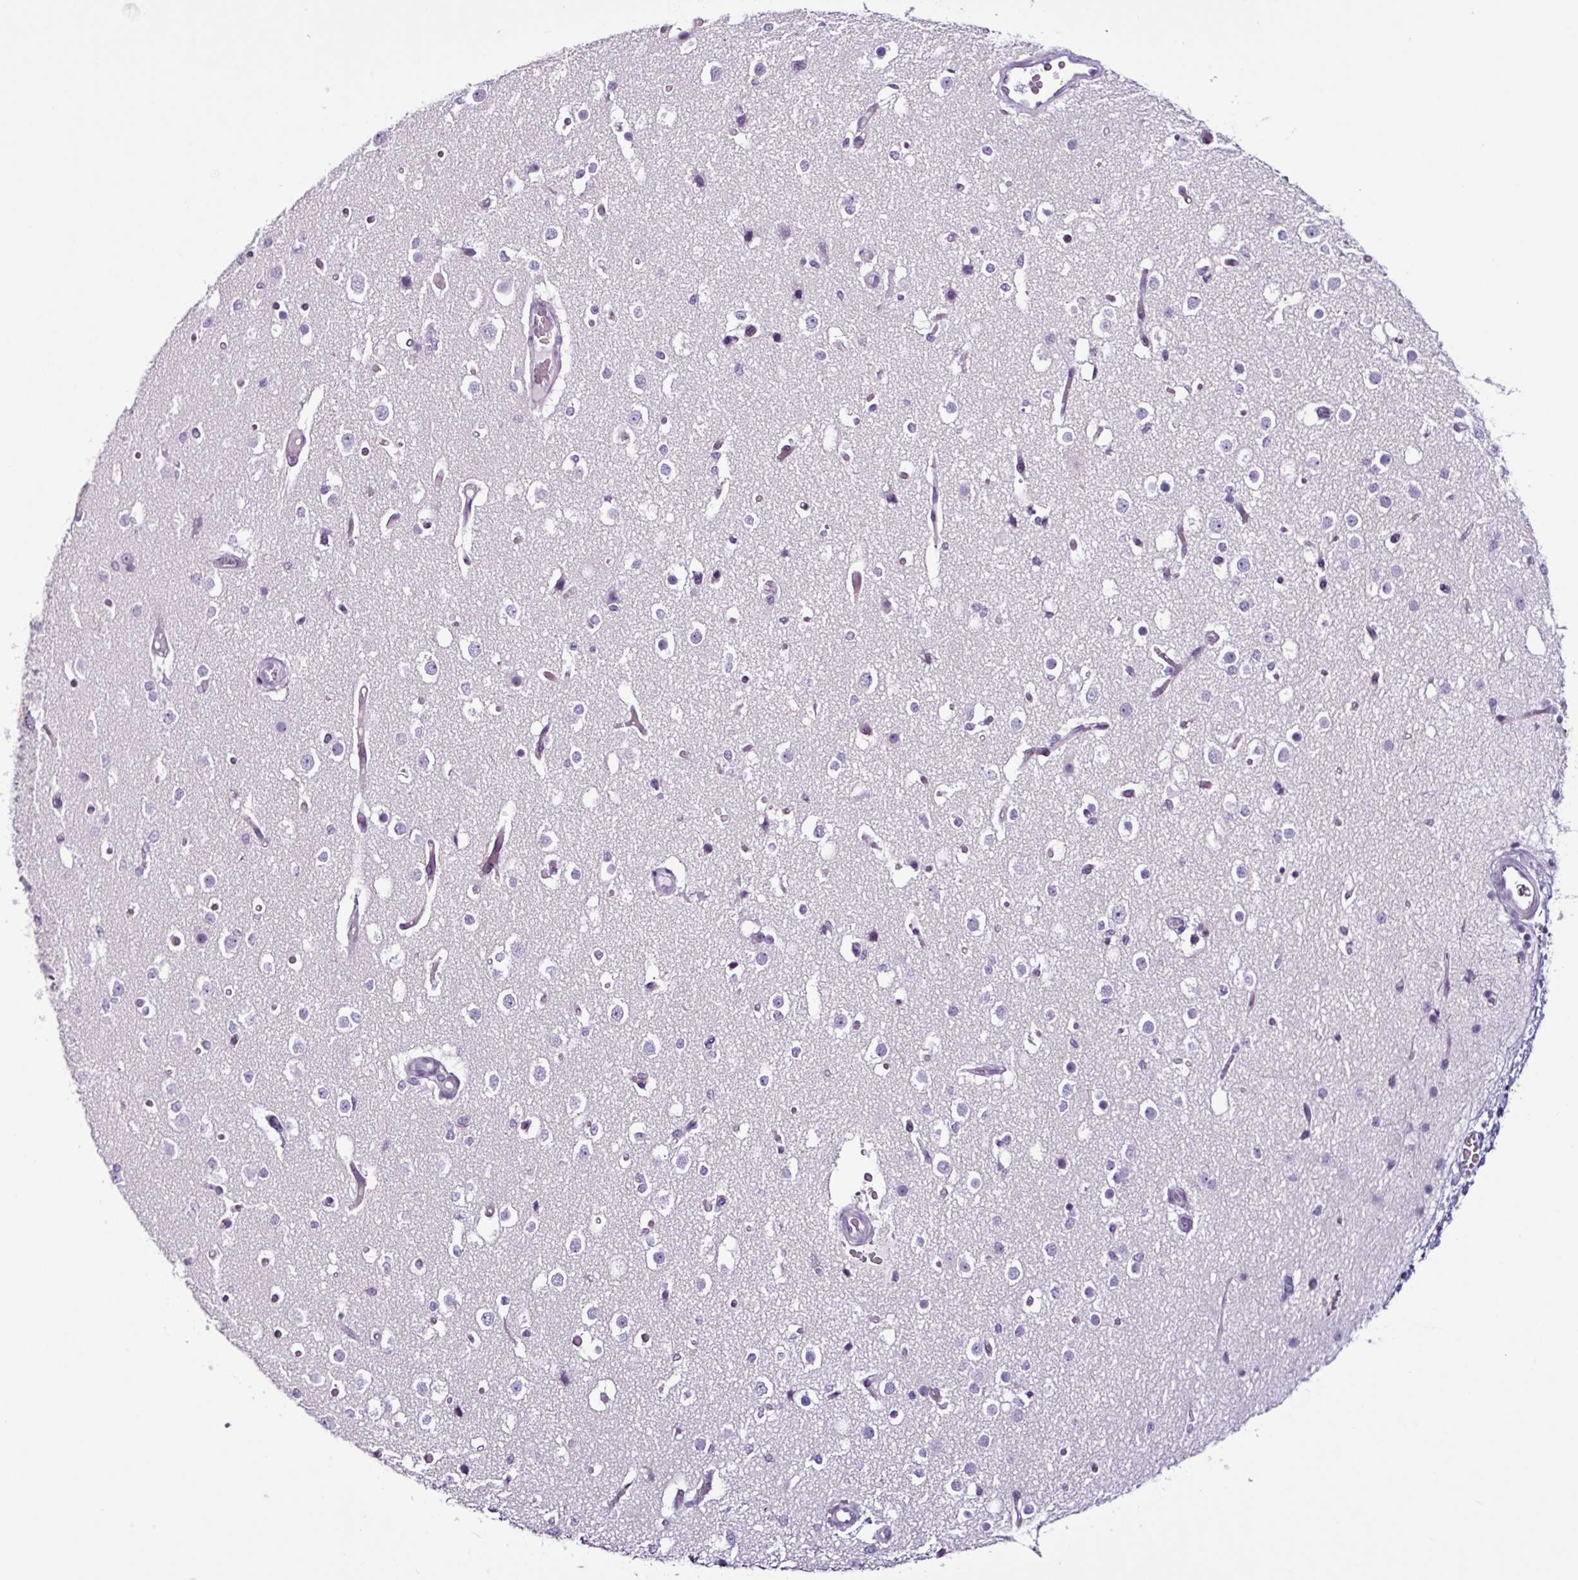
{"staining": {"intensity": "negative", "quantity": "none", "location": "none"}, "tissue": "cerebral cortex", "cell_type": "Endothelial cells", "image_type": "normal", "snomed": [{"axis": "morphology", "description": "Normal tissue, NOS"}, {"axis": "morphology", "description": "Inflammation, NOS"}, {"axis": "topography", "description": "Cerebral cortex"}], "caption": "Endothelial cells show no significant expression in benign cerebral cortex.", "gene": "TMEM178A", "patient": {"sex": "male", "age": 6}}